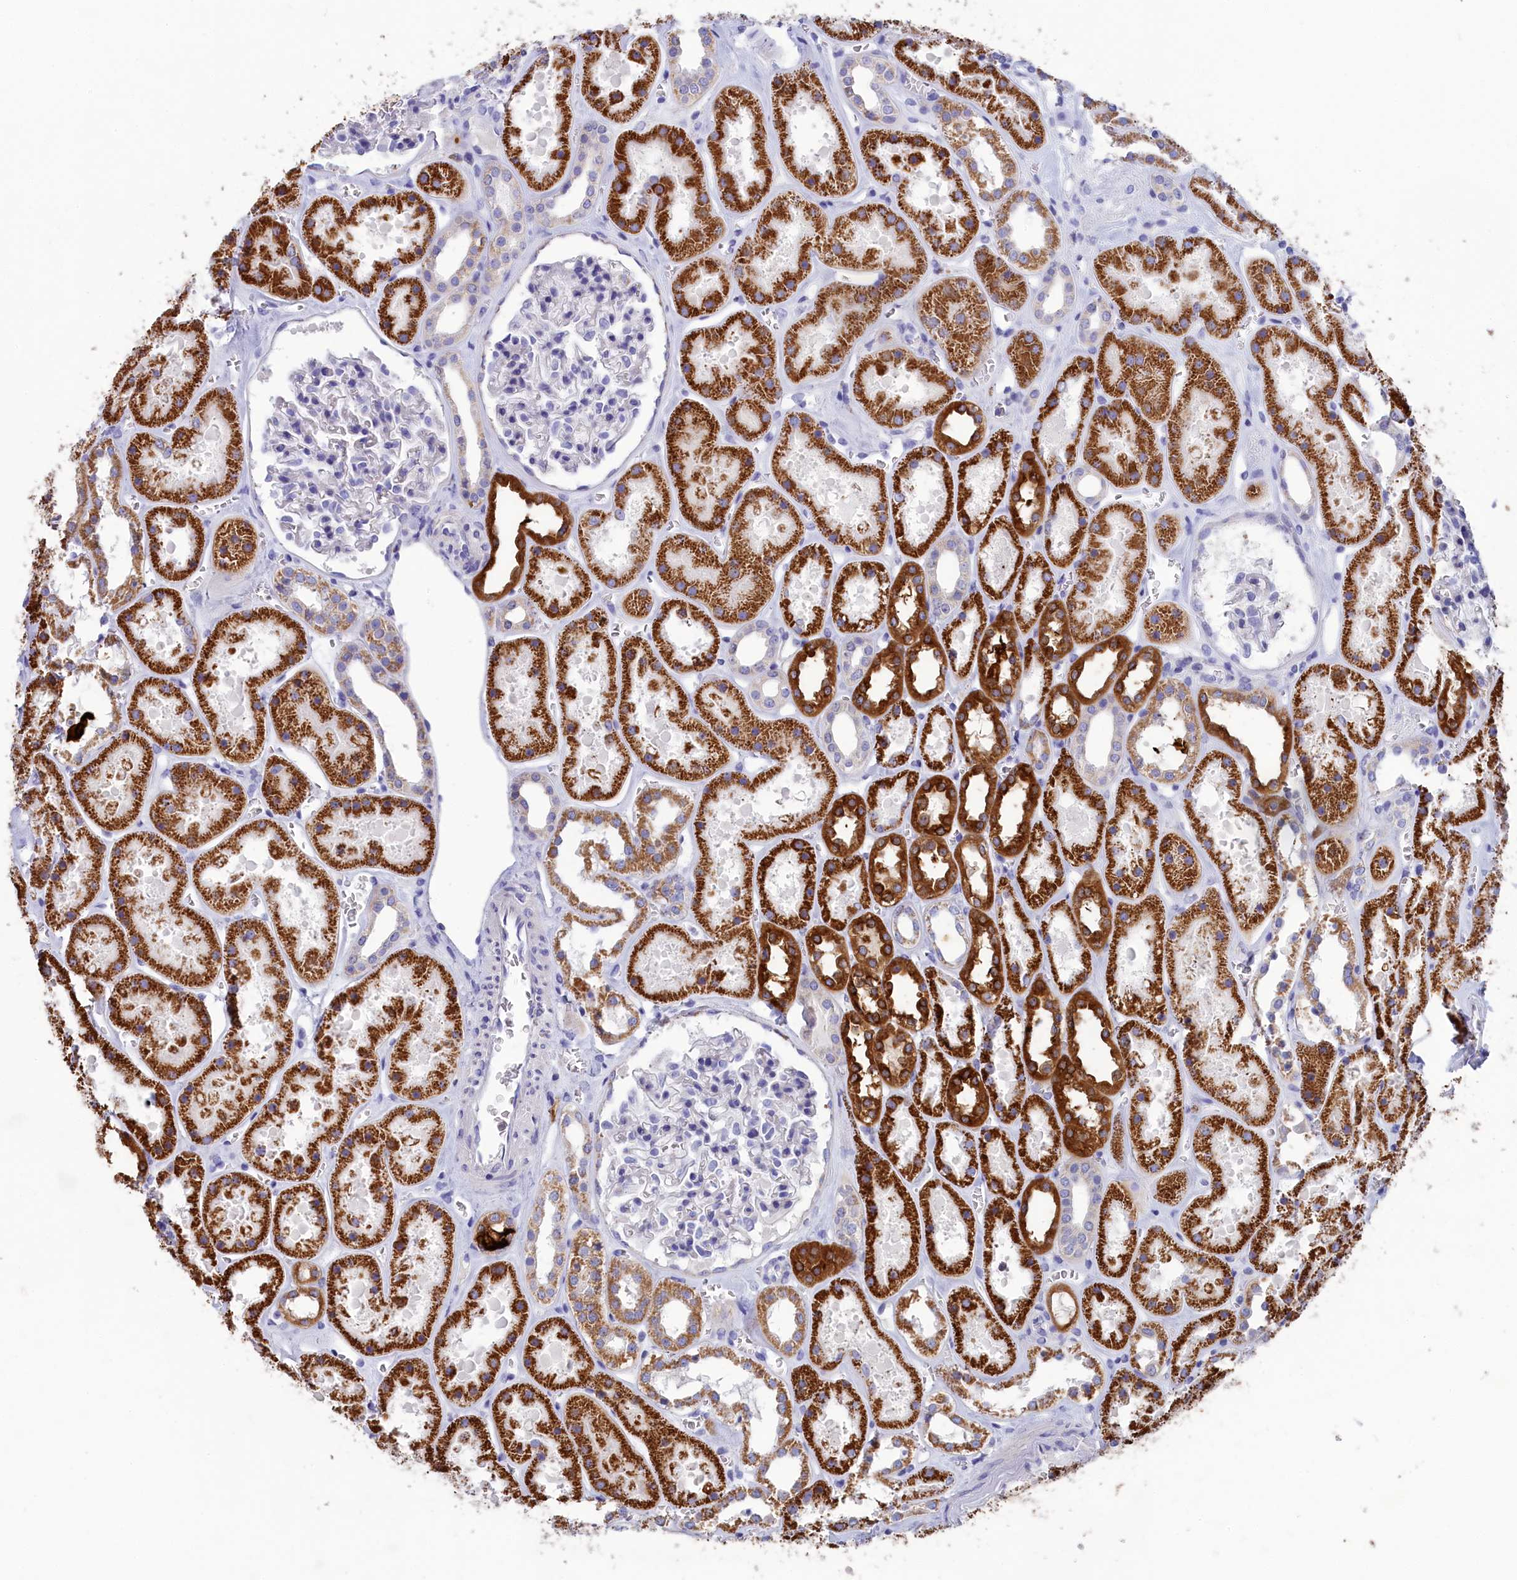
{"staining": {"intensity": "negative", "quantity": "none", "location": "none"}, "tissue": "kidney", "cell_type": "Cells in glomeruli", "image_type": "normal", "snomed": [{"axis": "morphology", "description": "Normal tissue, NOS"}, {"axis": "topography", "description": "Kidney"}], "caption": "High magnification brightfield microscopy of unremarkable kidney stained with DAB (3,3'-diaminobenzidine) (brown) and counterstained with hematoxylin (blue): cells in glomeruli show no significant positivity.", "gene": "PRDM12", "patient": {"sex": "female", "age": 41}}